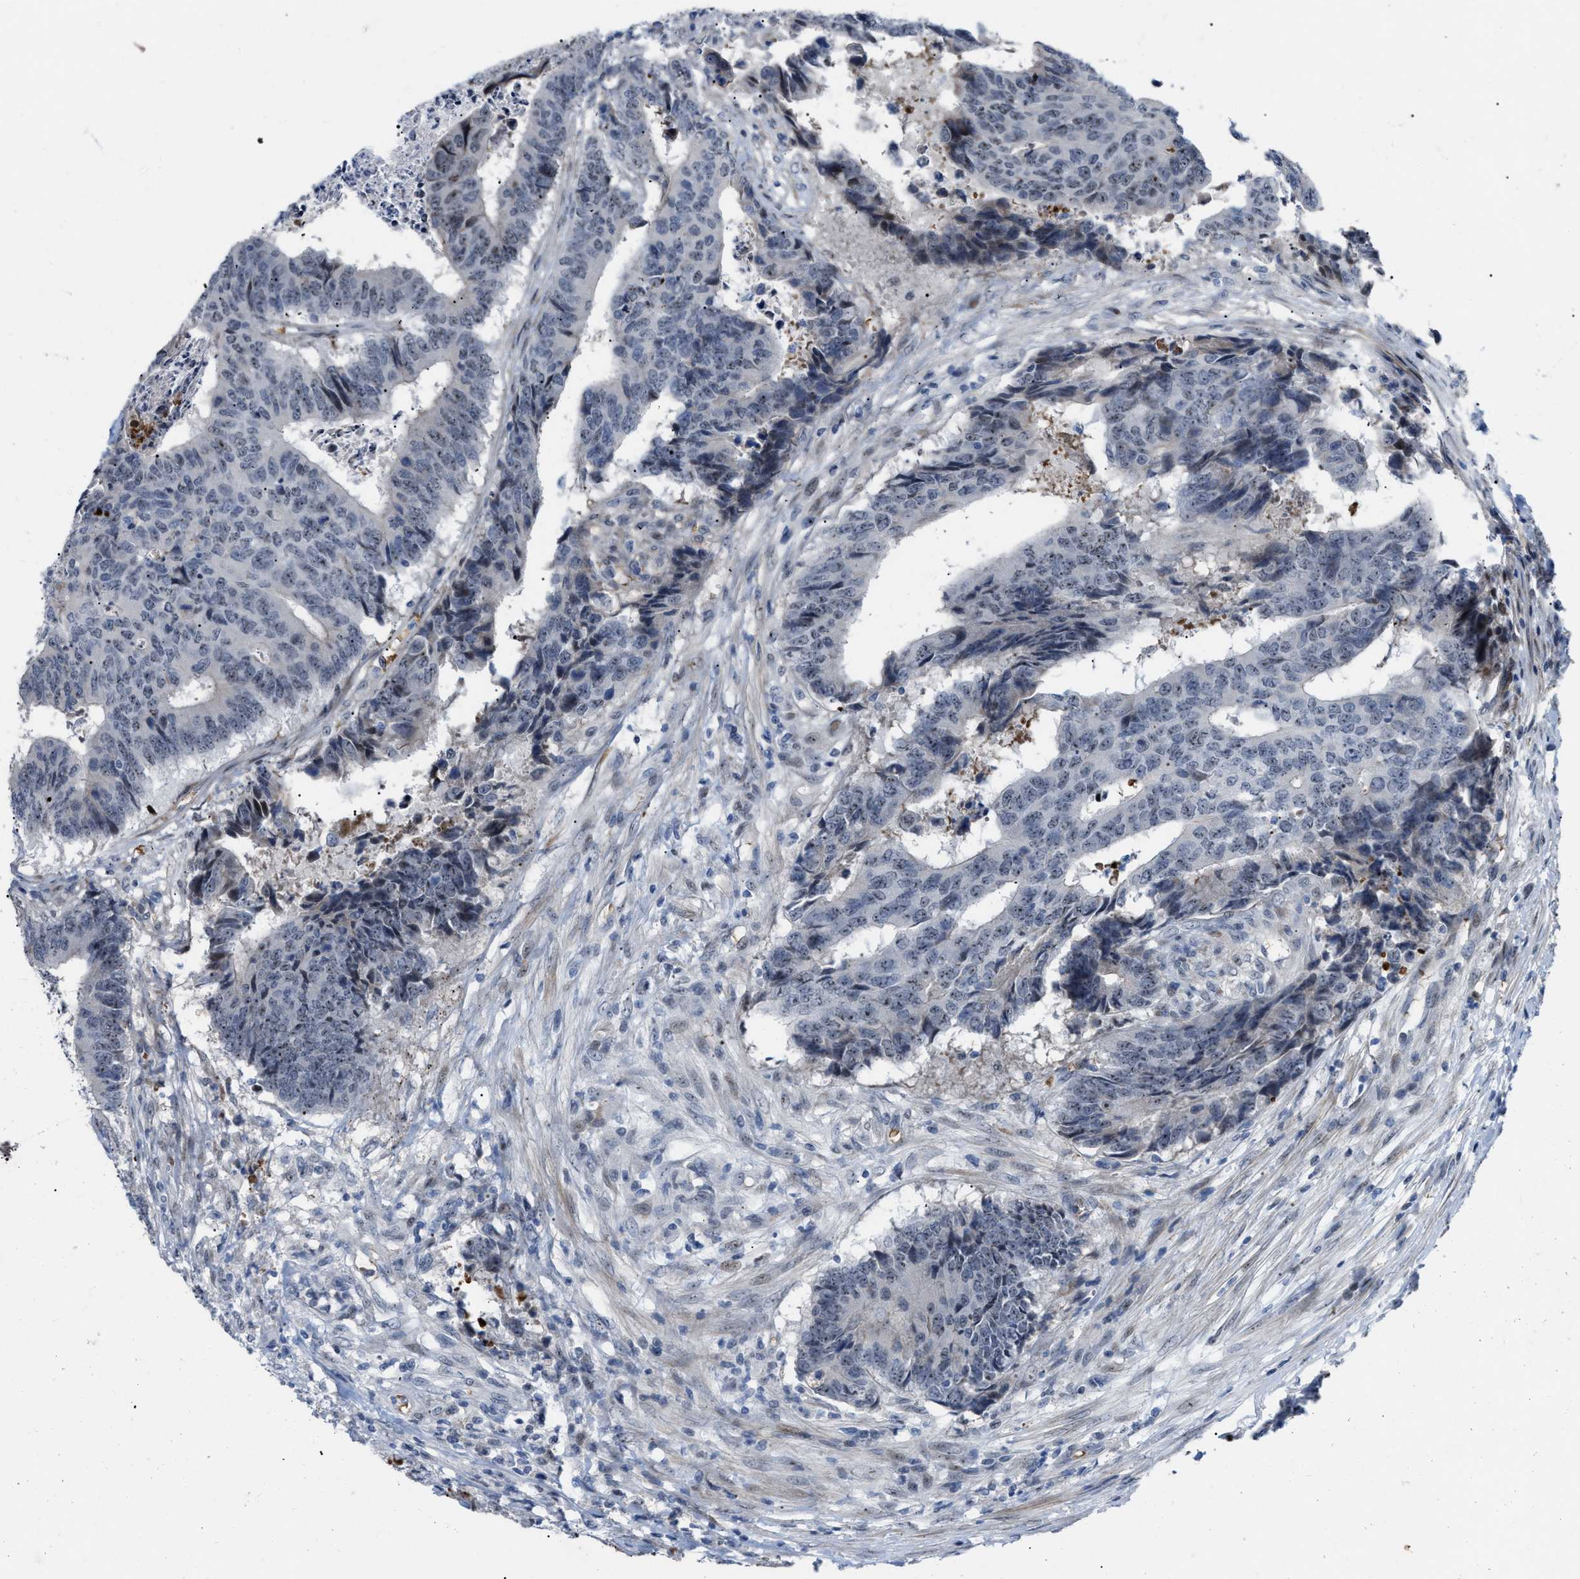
{"staining": {"intensity": "moderate", "quantity": "25%-75%", "location": "nuclear"}, "tissue": "colorectal cancer", "cell_type": "Tumor cells", "image_type": "cancer", "snomed": [{"axis": "morphology", "description": "Adenocarcinoma, NOS"}, {"axis": "topography", "description": "Rectum"}], "caption": "Immunohistochemistry (IHC) of colorectal adenocarcinoma demonstrates medium levels of moderate nuclear staining in approximately 25%-75% of tumor cells.", "gene": "POLR1F", "patient": {"sex": "male", "age": 84}}